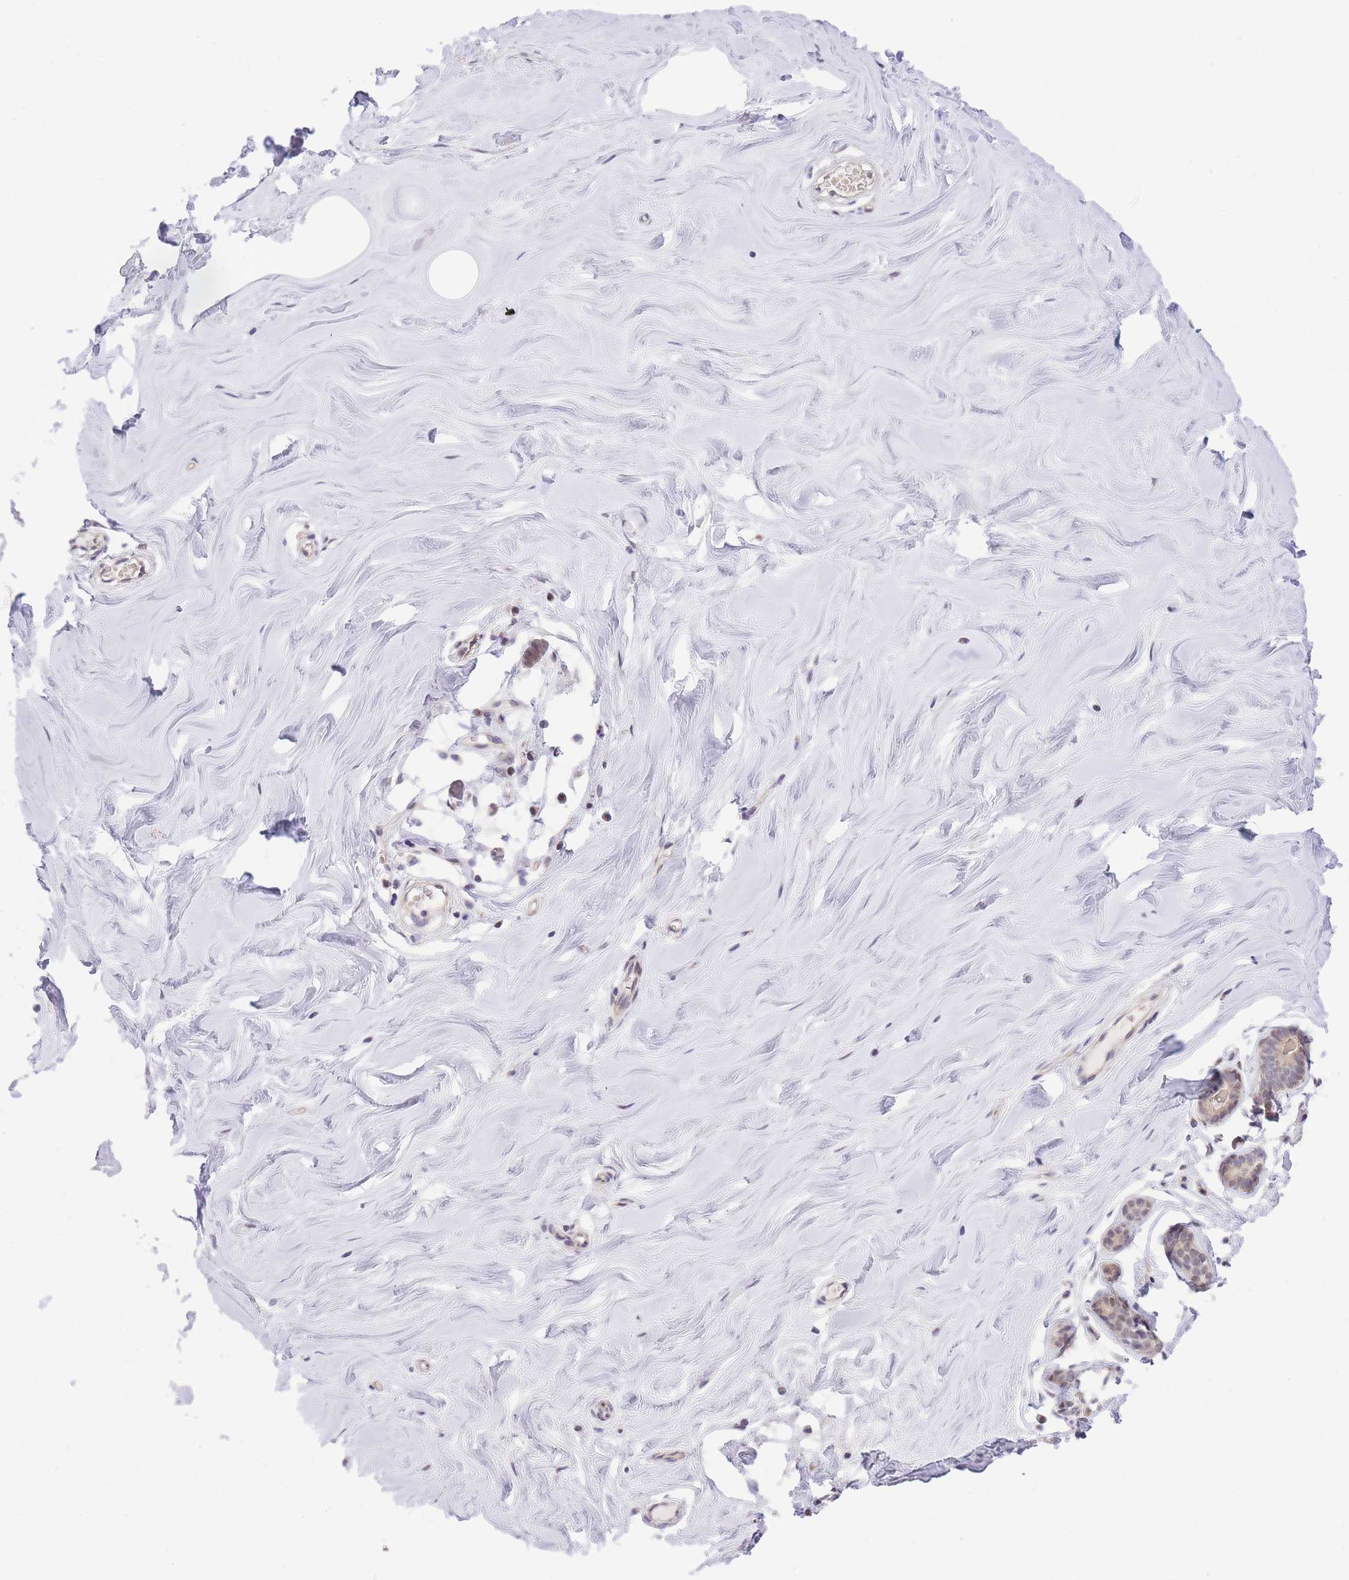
{"staining": {"intensity": "negative", "quantity": "none", "location": "none"}, "tissue": "breast", "cell_type": "Adipocytes", "image_type": "normal", "snomed": [{"axis": "morphology", "description": "Normal tissue, NOS"}, {"axis": "topography", "description": "Breast"}], "caption": "Adipocytes show no significant positivity in benign breast. (Brightfield microscopy of DAB (3,3'-diaminobenzidine) immunohistochemistry at high magnification).", "gene": "MINDY2", "patient": {"sex": "female", "age": 25}}